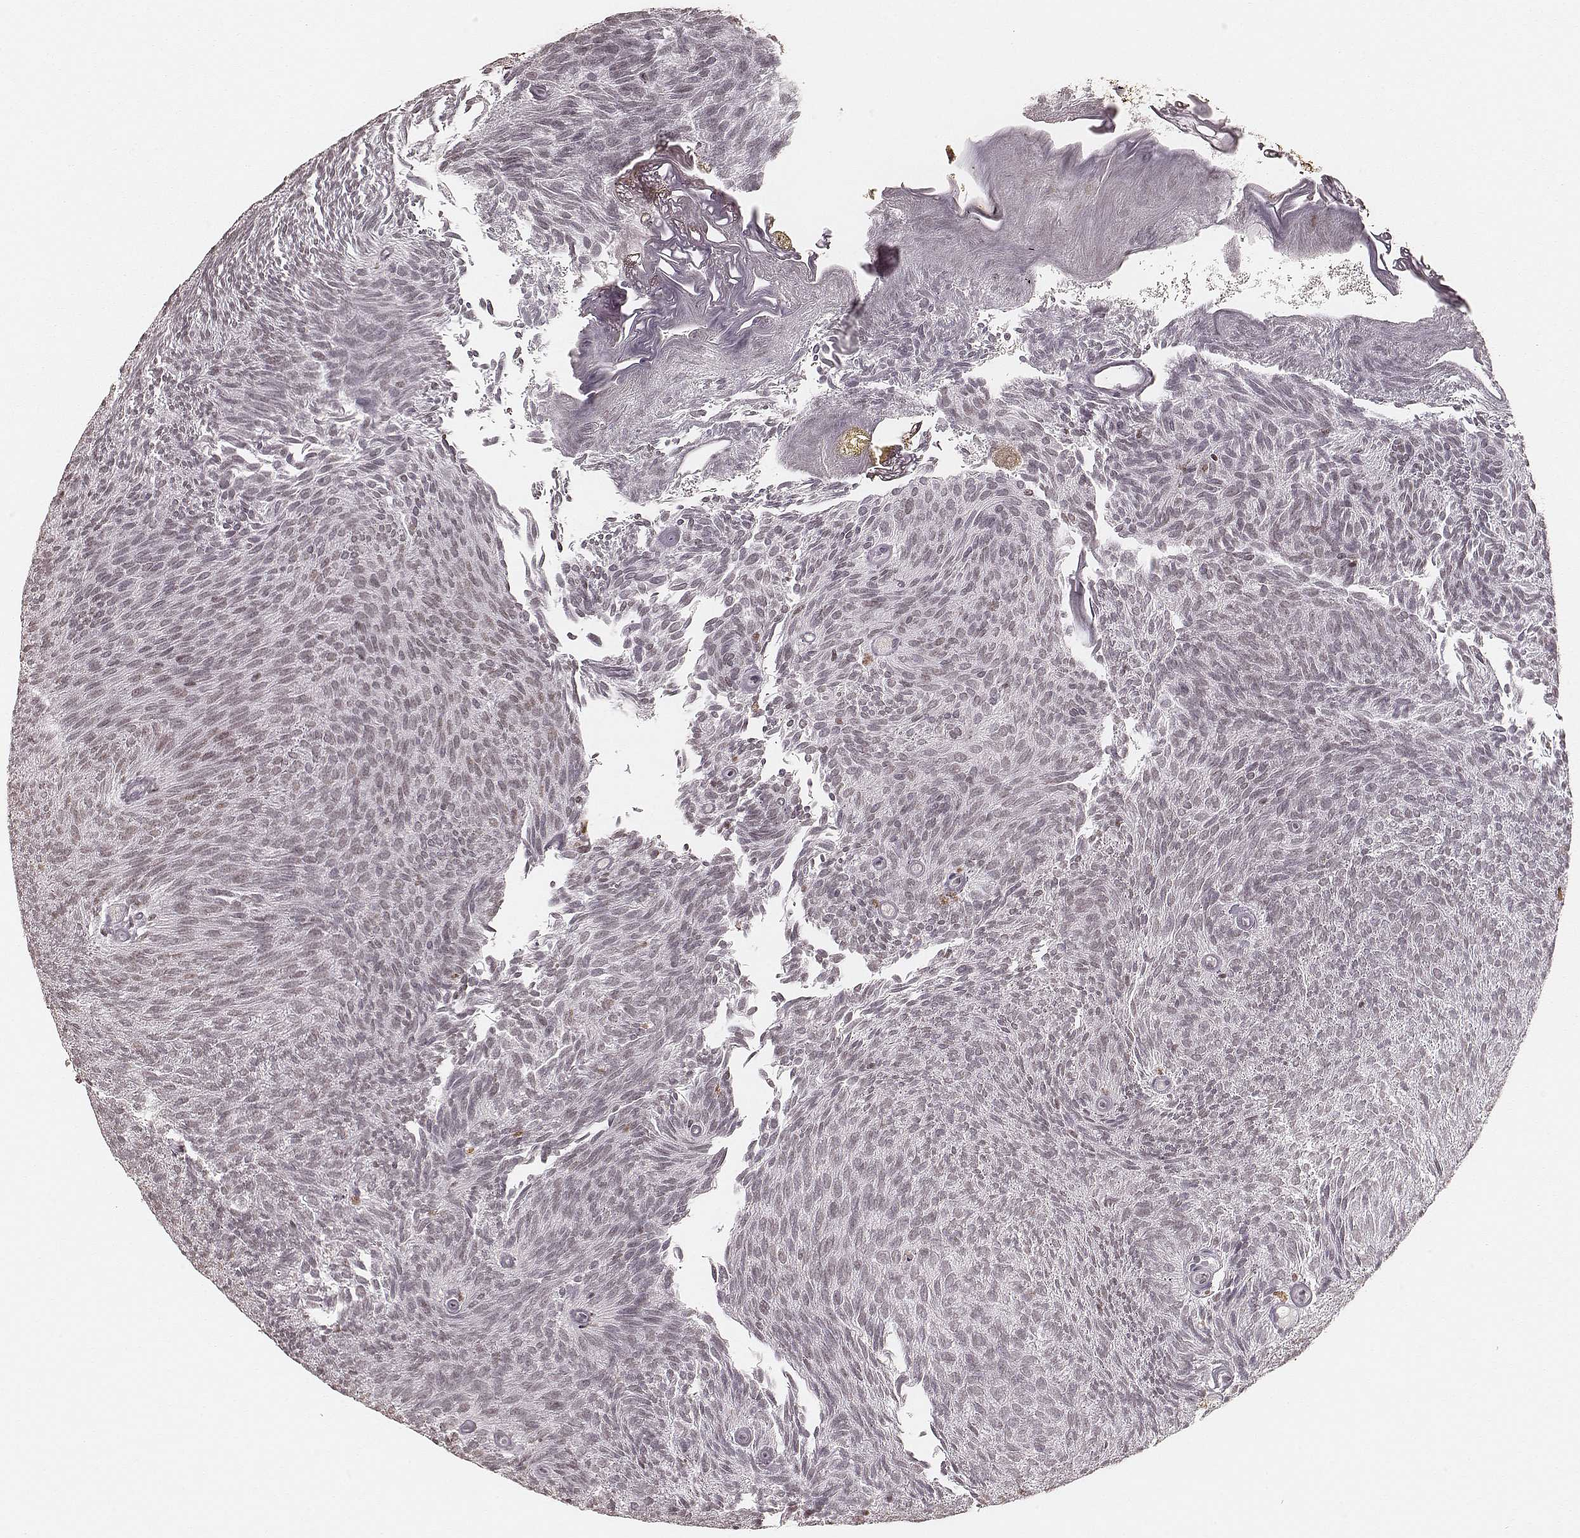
{"staining": {"intensity": "negative", "quantity": "none", "location": "none"}, "tissue": "urothelial cancer", "cell_type": "Tumor cells", "image_type": "cancer", "snomed": [{"axis": "morphology", "description": "Urothelial carcinoma, Low grade"}, {"axis": "topography", "description": "Urinary bladder"}], "caption": "Low-grade urothelial carcinoma stained for a protein using immunohistochemistry (IHC) demonstrates no staining tumor cells.", "gene": "PARP1", "patient": {"sex": "male", "age": 77}}